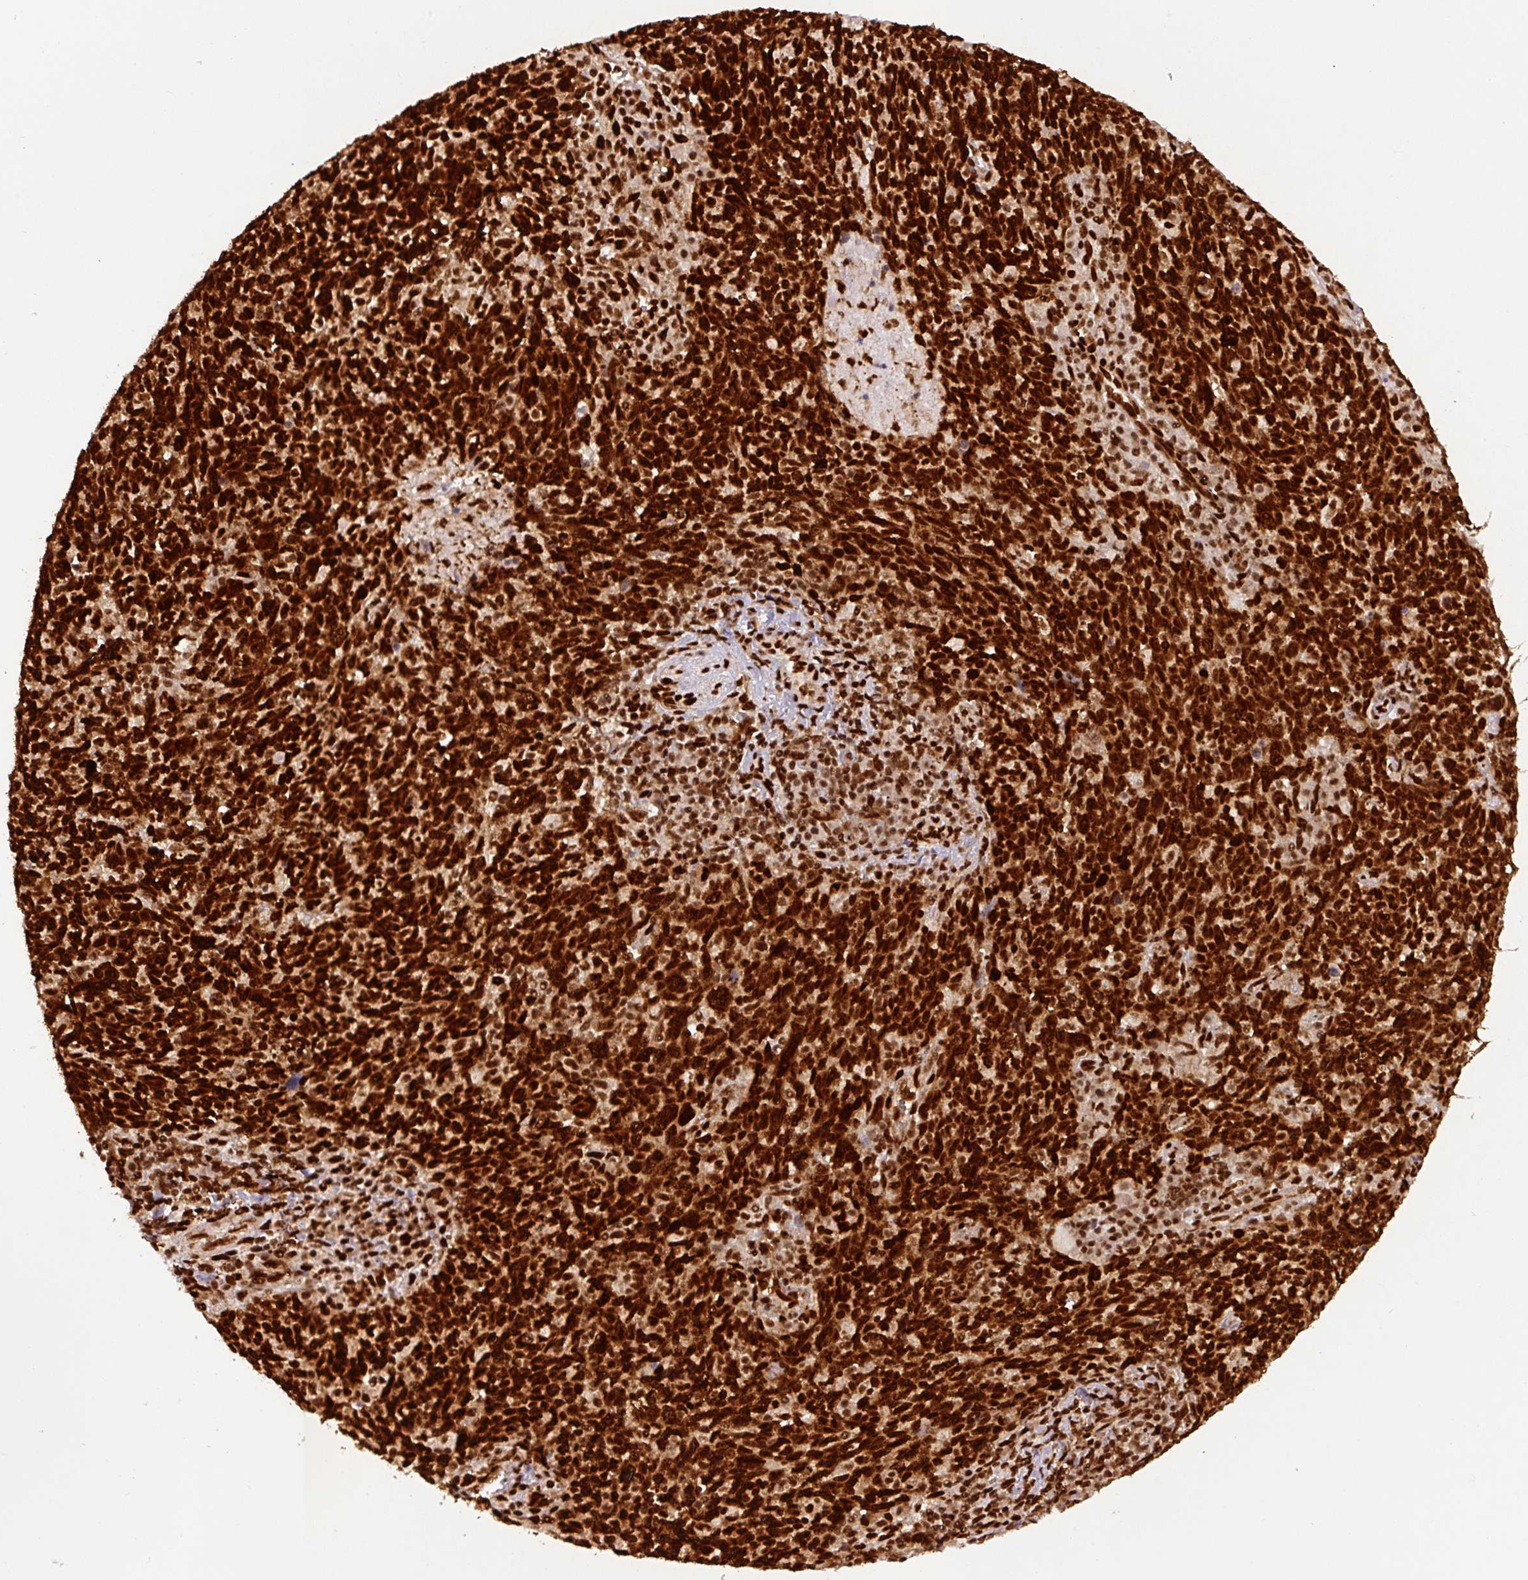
{"staining": {"intensity": "strong", "quantity": ">75%", "location": "nuclear"}, "tissue": "lung cancer", "cell_type": "Tumor cells", "image_type": "cancer", "snomed": [{"axis": "morphology", "description": "Squamous cell carcinoma, NOS"}, {"axis": "topography", "description": "Lung"}], "caption": "Protein staining of squamous cell carcinoma (lung) tissue demonstrates strong nuclear positivity in approximately >75% of tumor cells.", "gene": "FUS", "patient": {"sex": "female", "age": 72}}